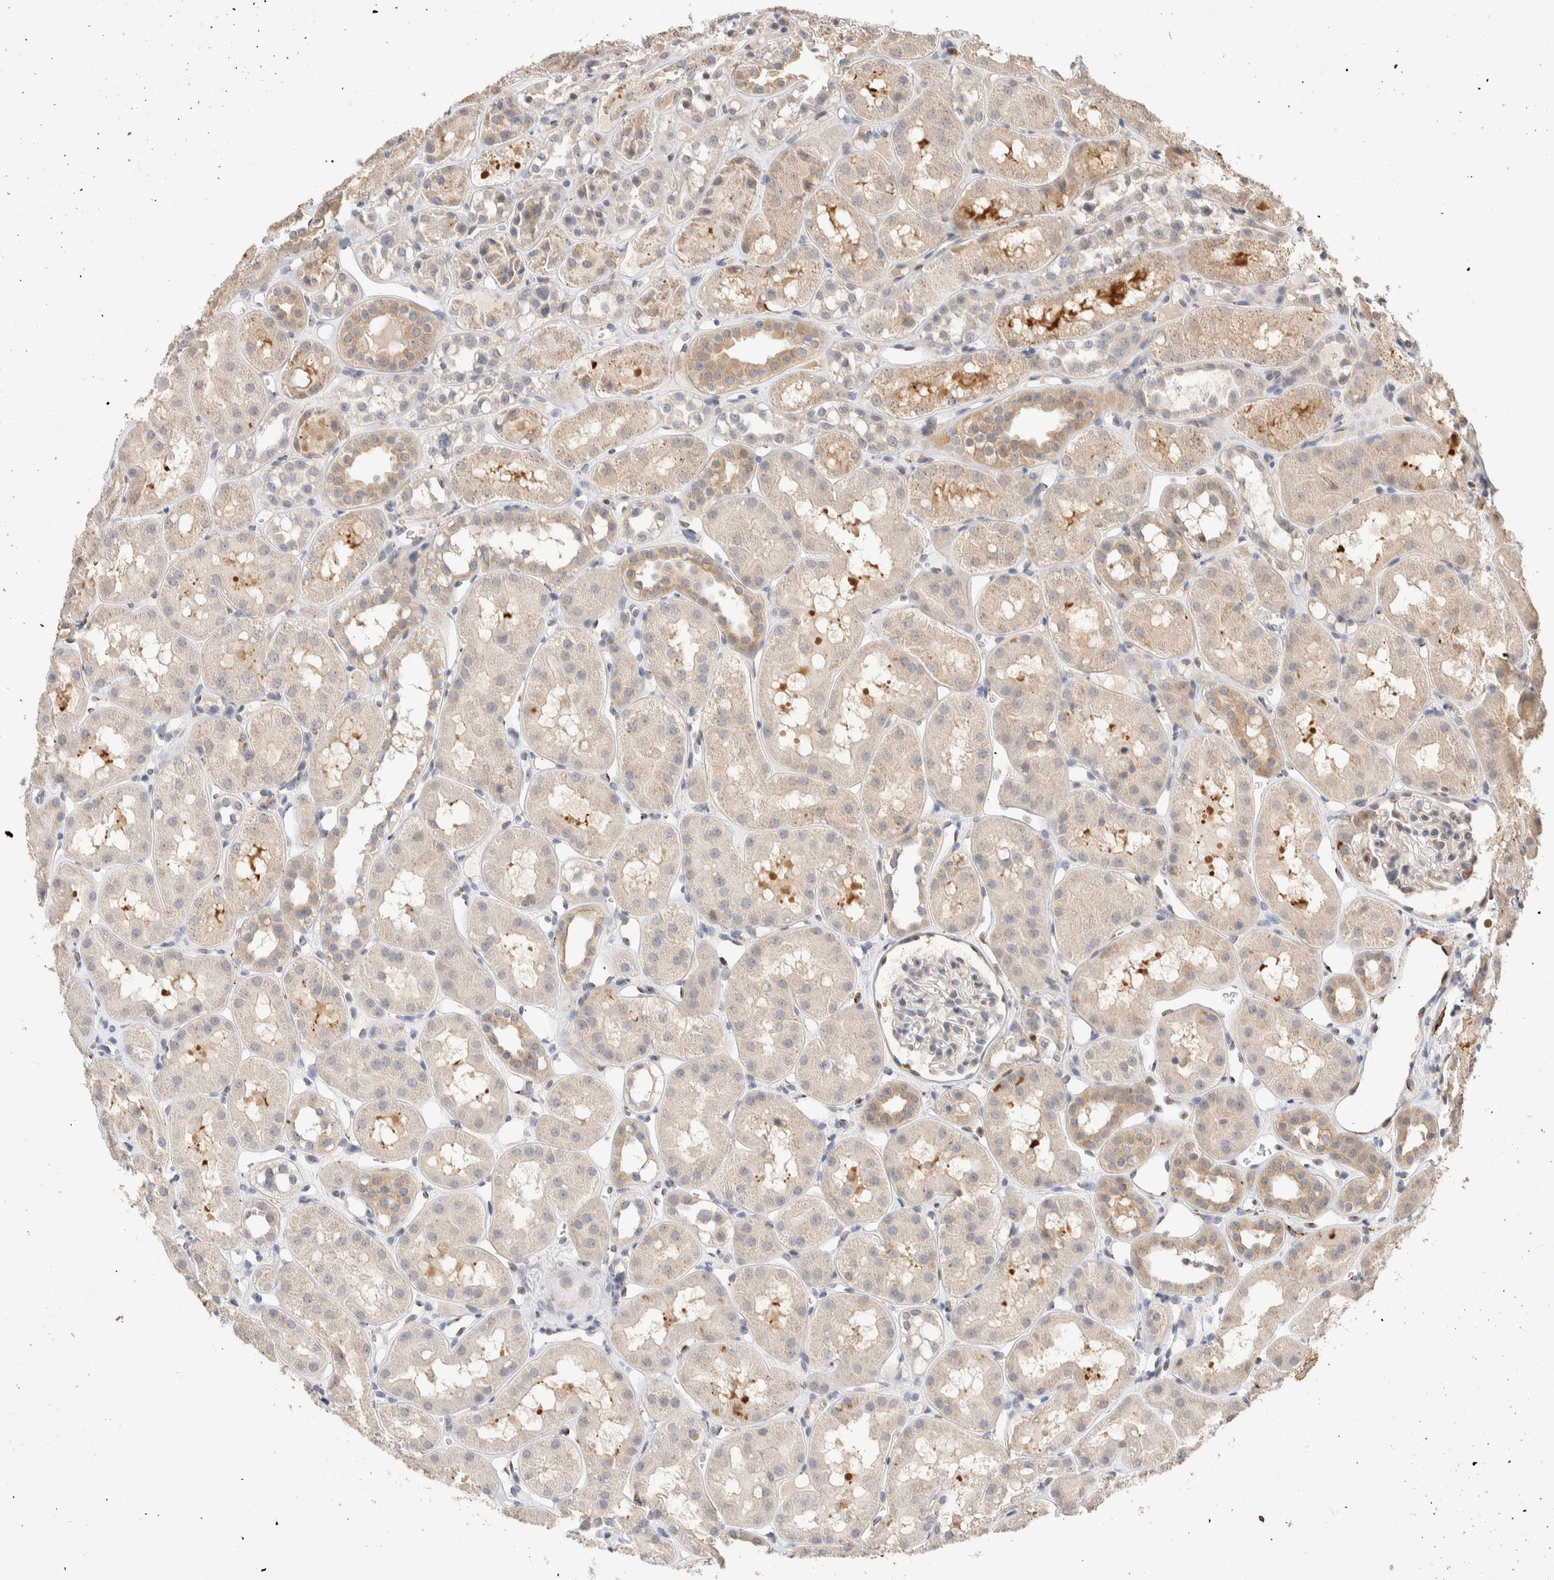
{"staining": {"intensity": "negative", "quantity": "none", "location": "none"}, "tissue": "kidney", "cell_type": "Cells in glomeruli", "image_type": "normal", "snomed": [{"axis": "morphology", "description": "Normal tissue, NOS"}, {"axis": "topography", "description": "Kidney"}], "caption": "The photomicrograph demonstrates no significant expression in cells in glomeruli of kidney. The staining is performed using DAB brown chromogen with nuclei counter-stained in using hematoxylin.", "gene": "NSMAF", "patient": {"sex": "male", "age": 16}}